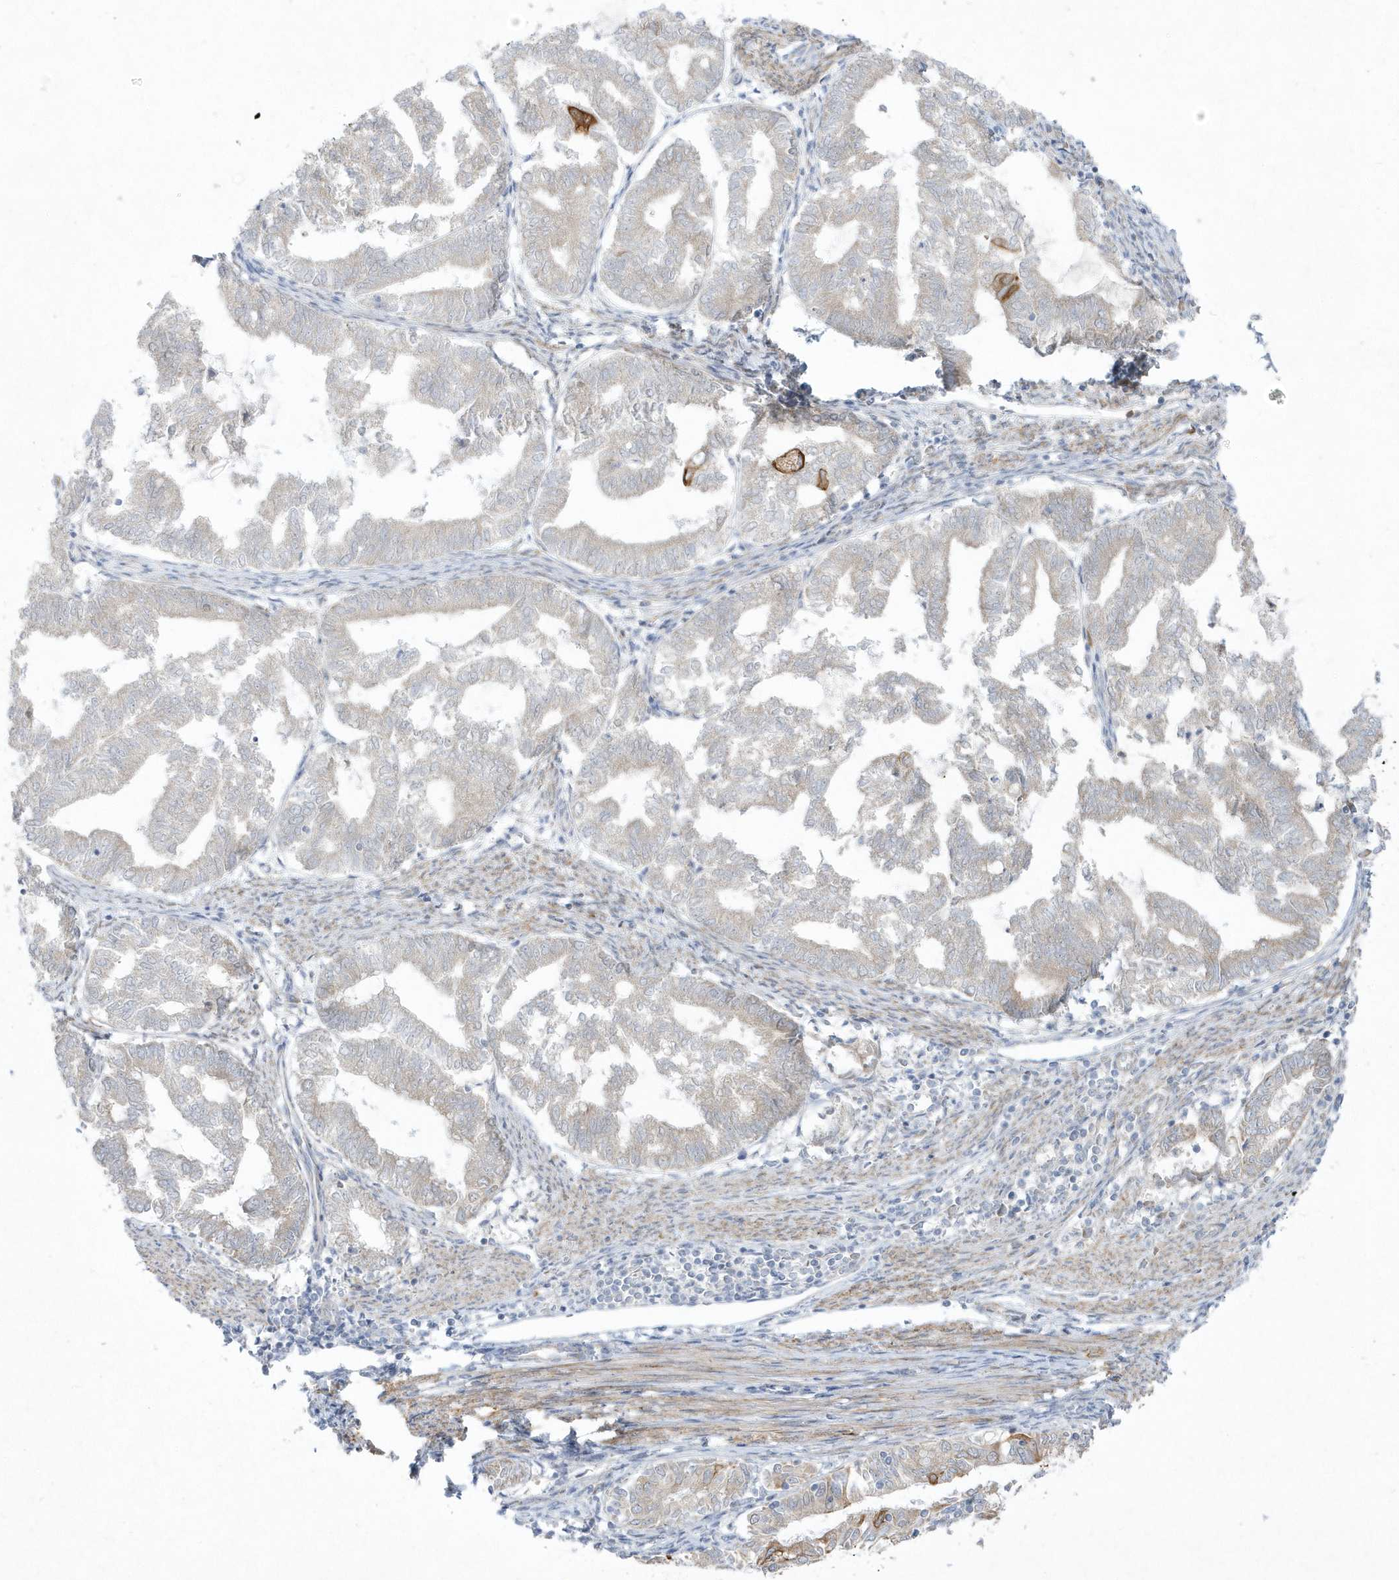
{"staining": {"intensity": "negative", "quantity": "none", "location": "none"}, "tissue": "endometrial cancer", "cell_type": "Tumor cells", "image_type": "cancer", "snomed": [{"axis": "morphology", "description": "Adenocarcinoma, NOS"}, {"axis": "topography", "description": "Endometrium"}], "caption": "Immunohistochemistry of human endometrial cancer displays no staining in tumor cells.", "gene": "LARS1", "patient": {"sex": "female", "age": 79}}